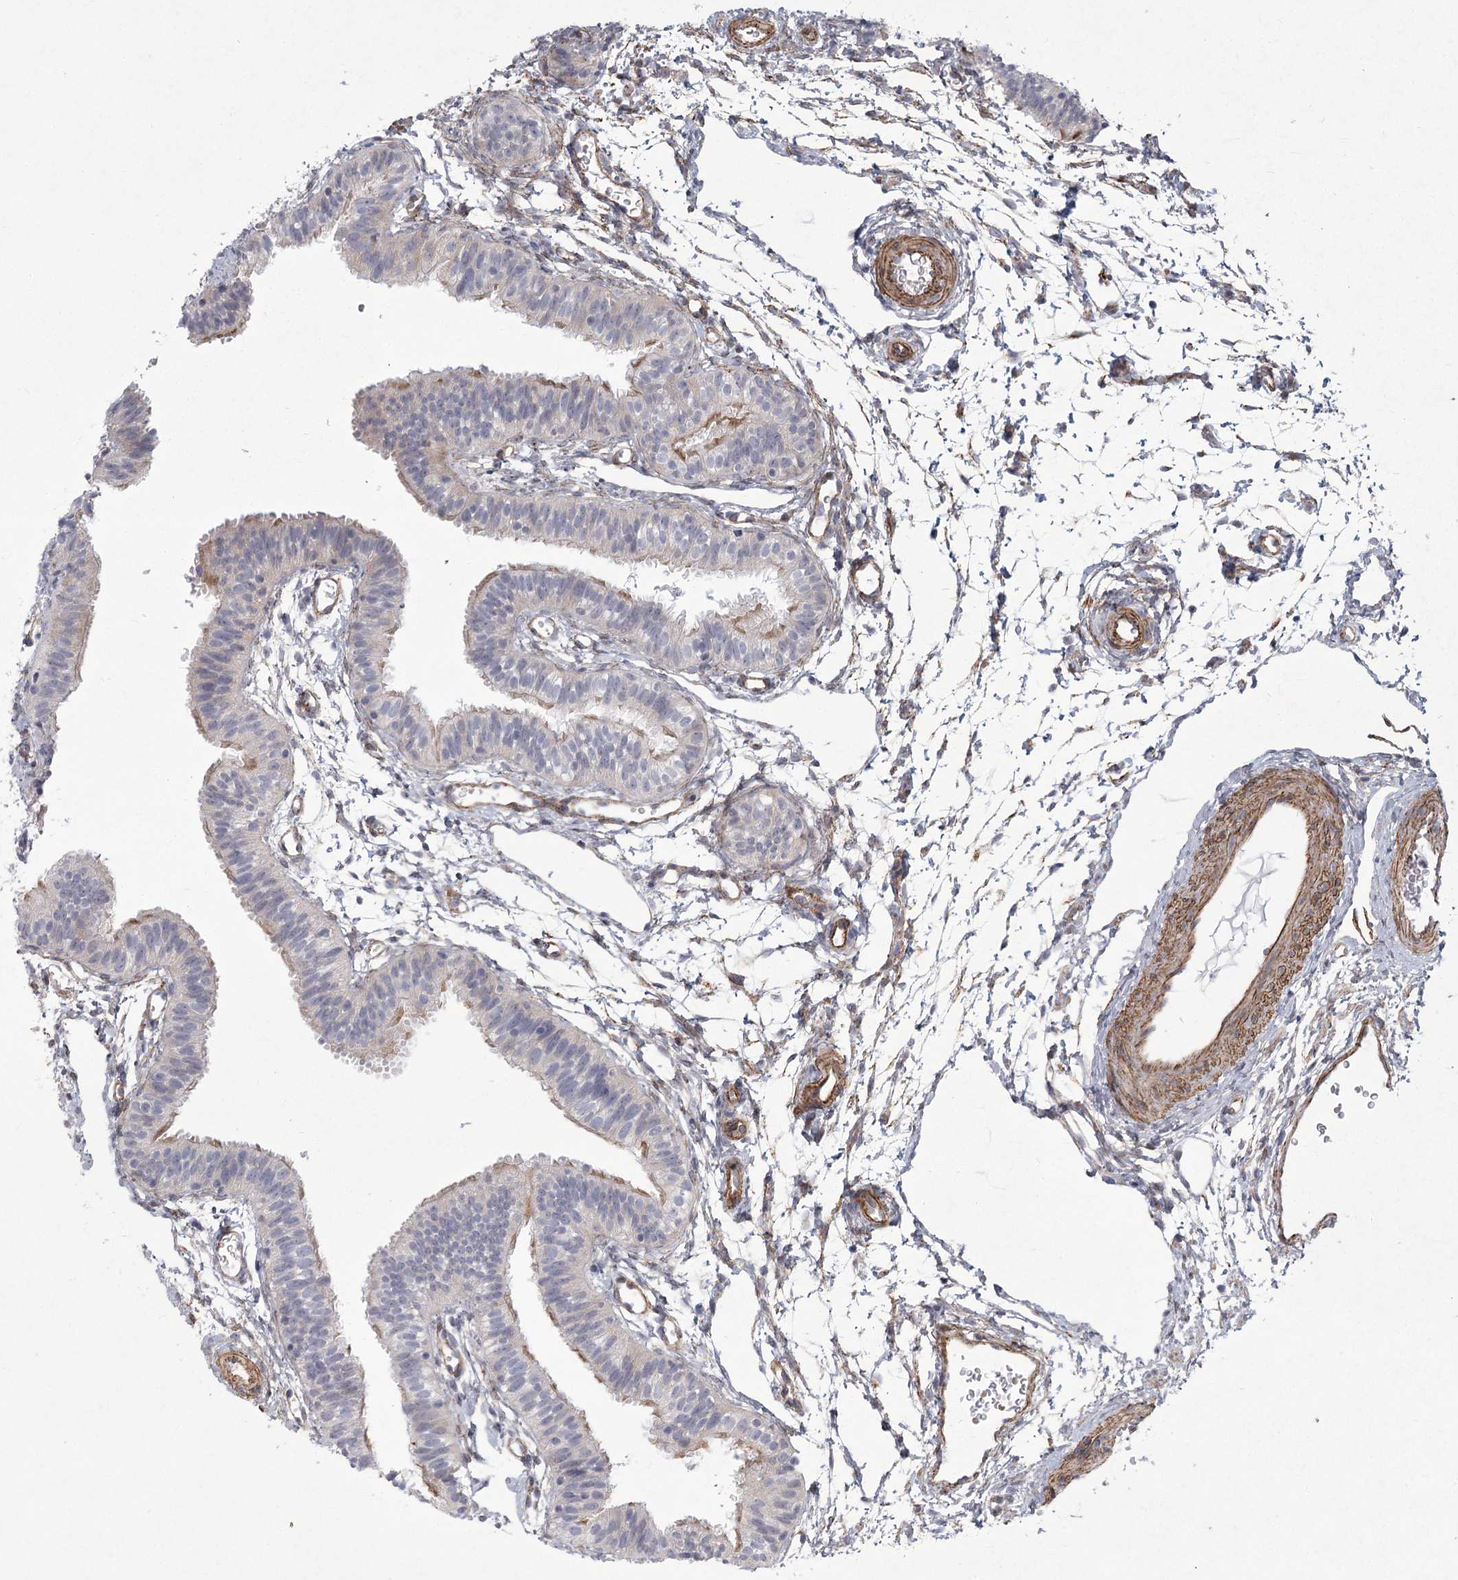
{"staining": {"intensity": "moderate", "quantity": "<25%", "location": "cytoplasmic/membranous"}, "tissue": "fallopian tube", "cell_type": "Glandular cells", "image_type": "normal", "snomed": [{"axis": "morphology", "description": "Normal tissue, NOS"}, {"axis": "topography", "description": "Fallopian tube"}], "caption": "IHC staining of benign fallopian tube, which displays low levels of moderate cytoplasmic/membranous positivity in about <25% of glandular cells indicating moderate cytoplasmic/membranous protein staining. The staining was performed using DAB (brown) for protein detection and nuclei were counterstained in hematoxylin (blue).", "gene": "MEPE", "patient": {"sex": "female", "age": 35}}